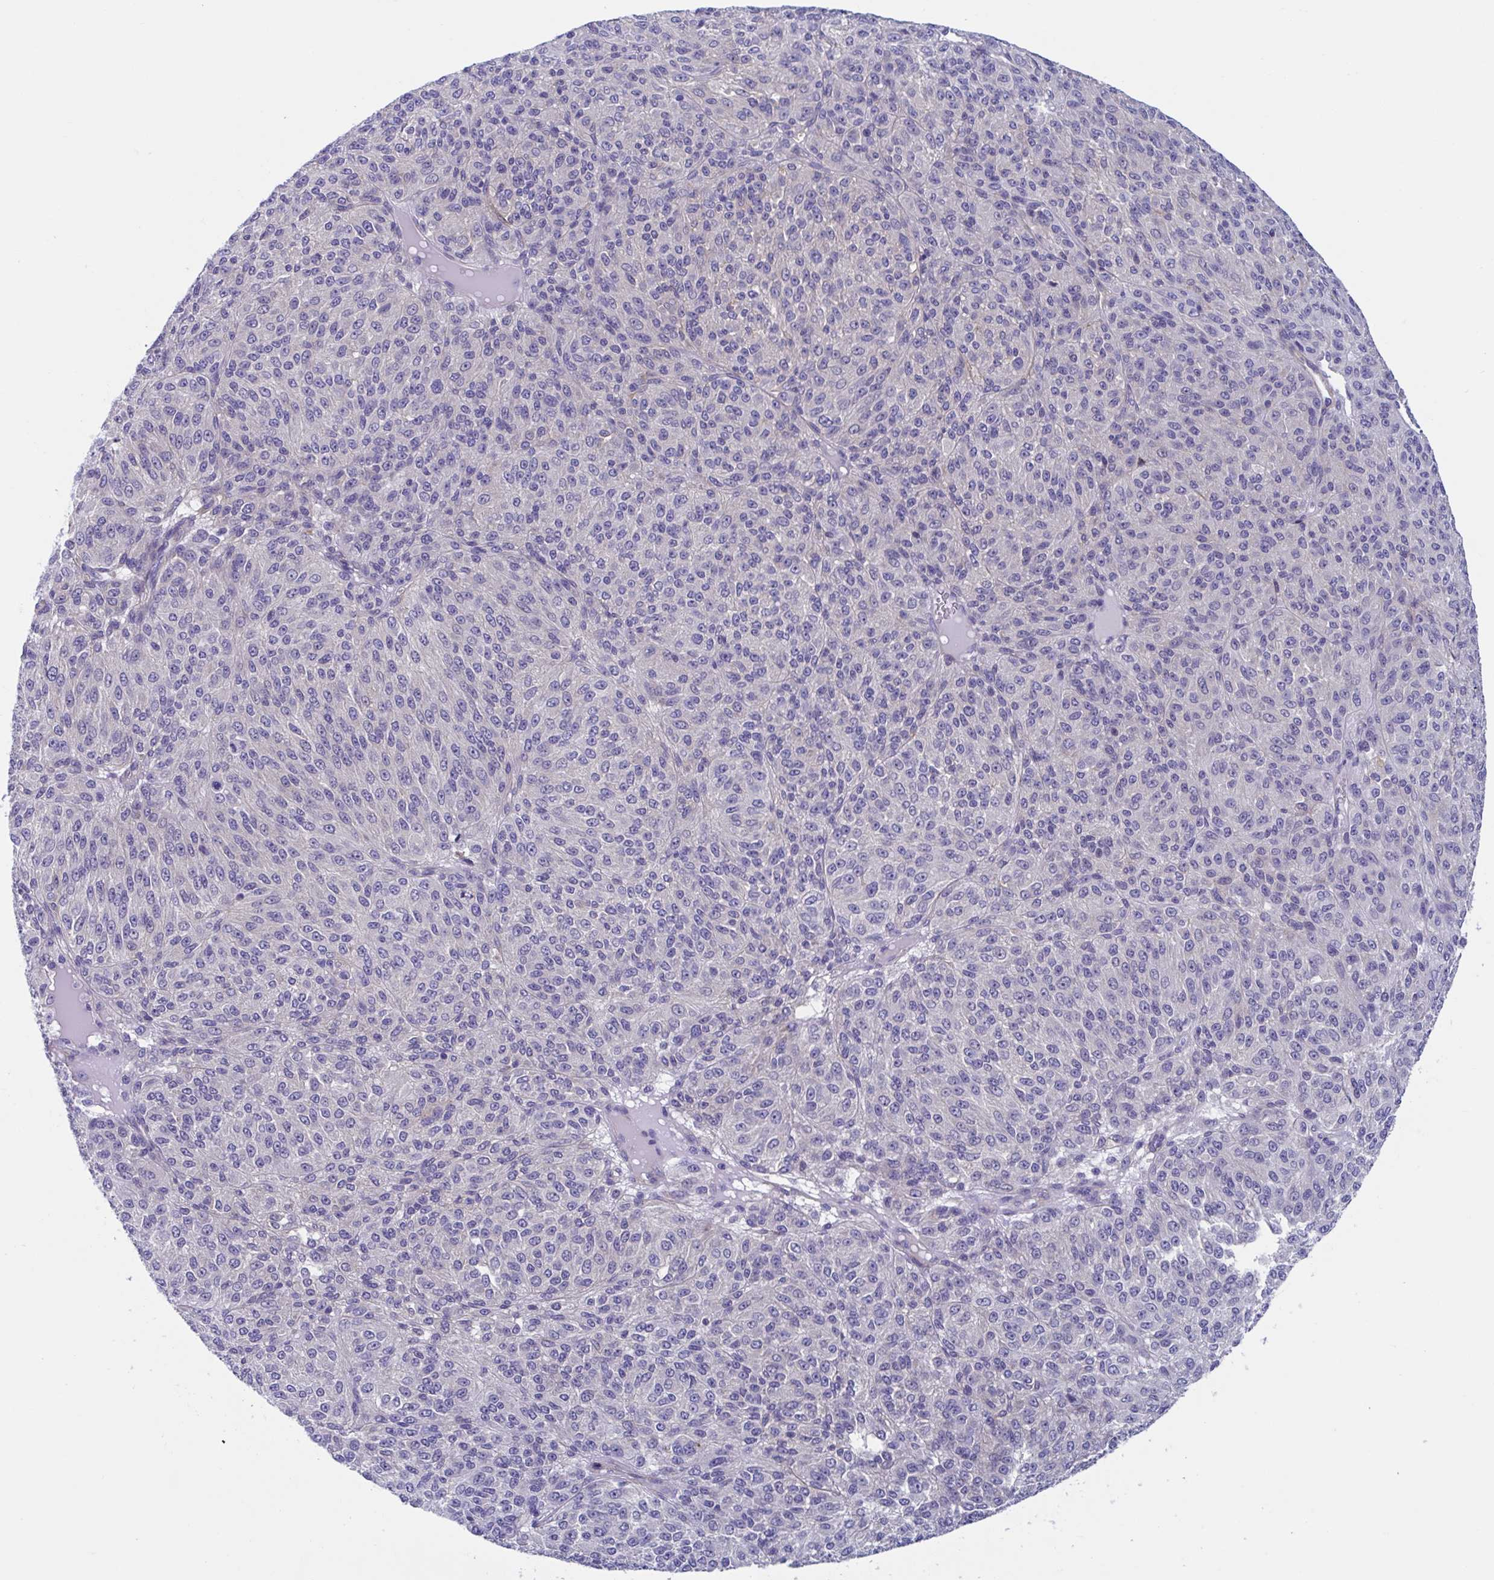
{"staining": {"intensity": "negative", "quantity": "none", "location": "none"}, "tissue": "melanoma", "cell_type": "Tumor cells", "image_type": "cancer", "snomed": [{"axis": "morphology", "description": "Malignant melanoma, Metastatic site"}, {"axis": "topography", "description": "Brain"}], "caption": "Immunohistochemistry photomicrograph of neoplastic tissue: human melanoma stained with DAB reveals no significant protein expression in tumor cells.", "gene": "LPIN3", "patient": {"sex": "female", "age": 56}}